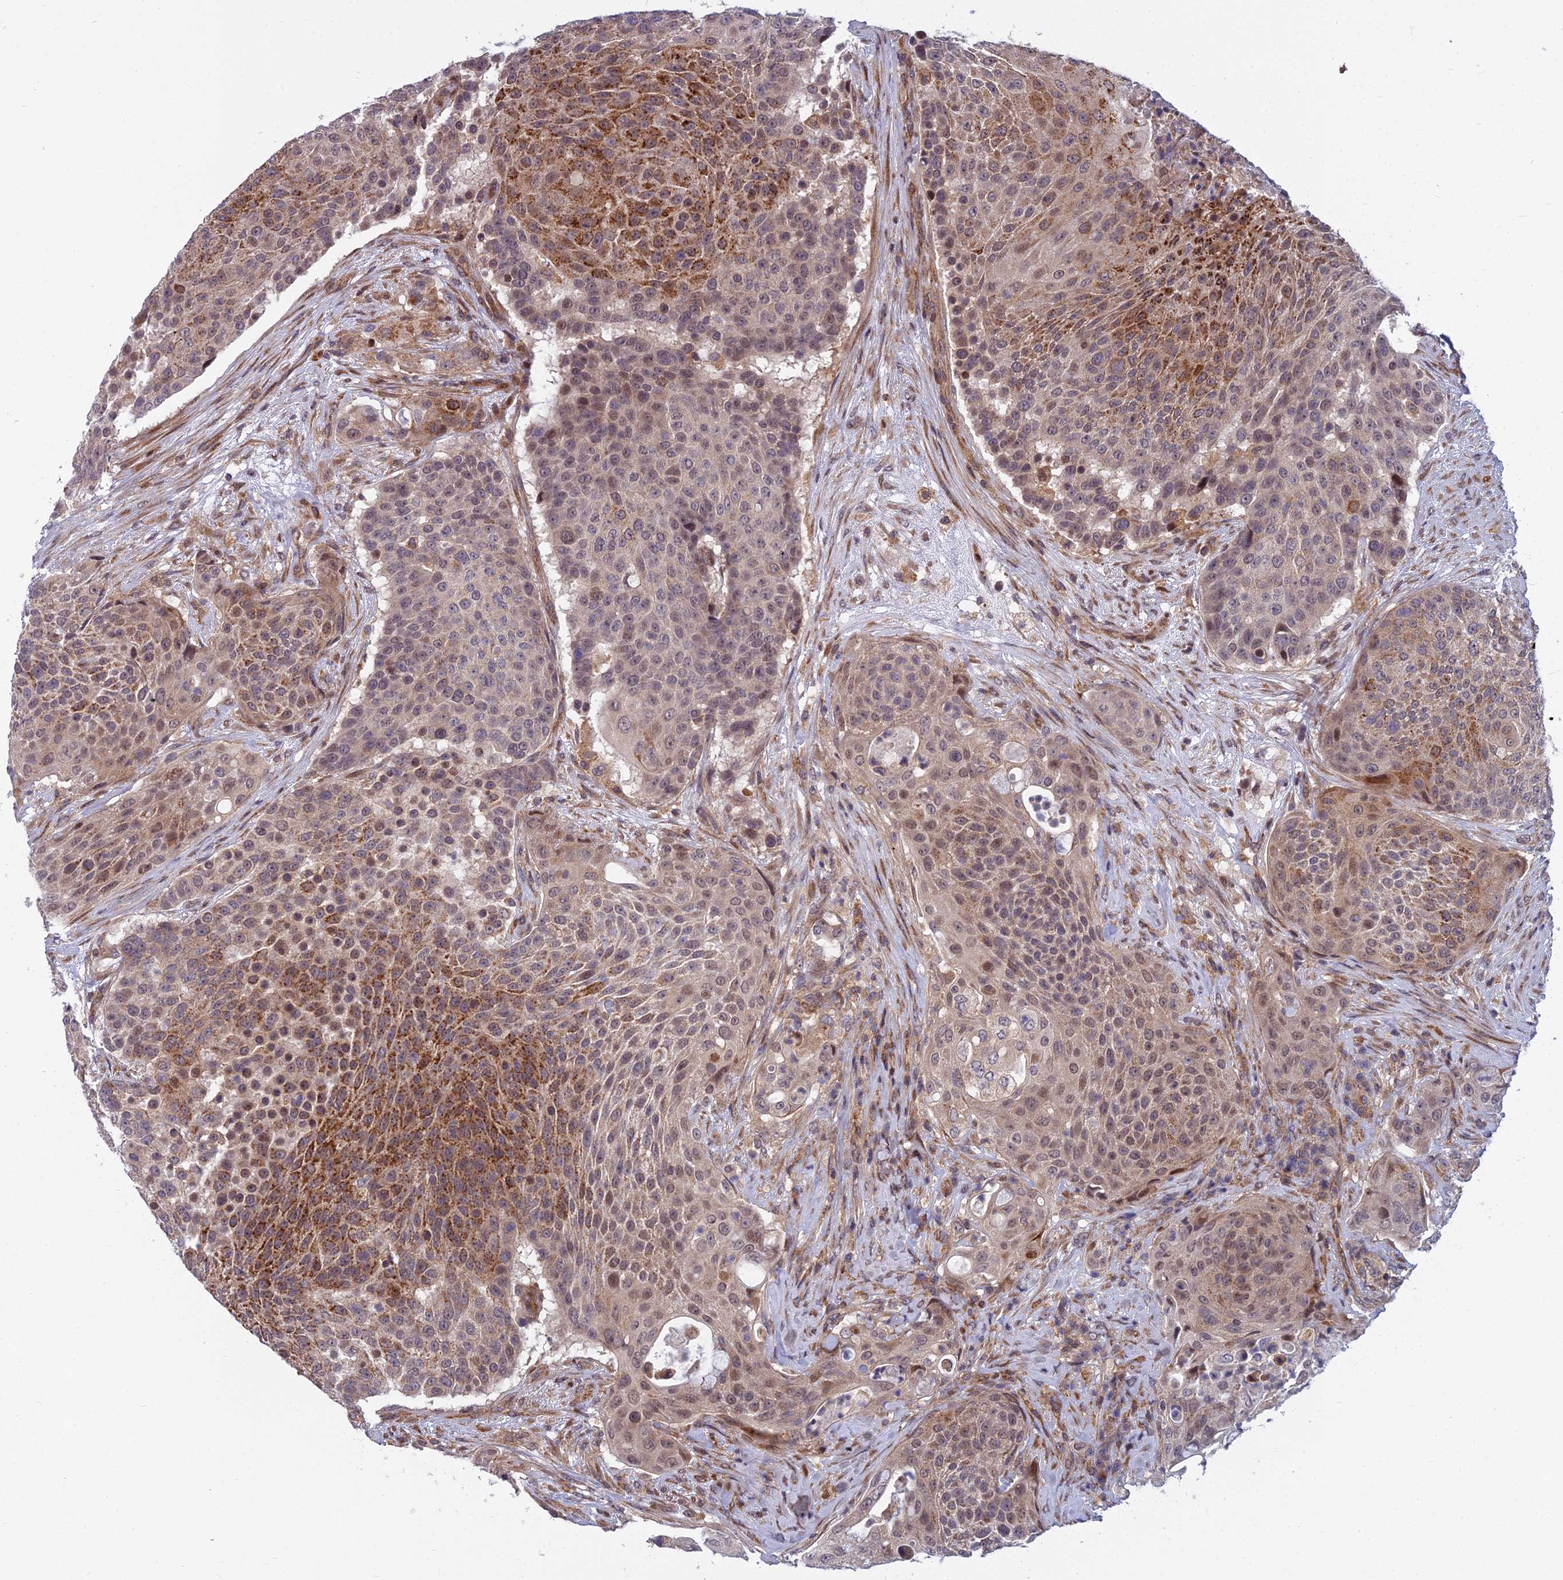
{"staining": {"intensity": "moderate", "quantity": "25%-75%", "location": "cytoplasmic/membranous,nuclear"}, "tissue": "urothelial cancer", "cell_type": "Tumor cells", "image_type": "cancer", "snomed": [{"axis": "morphology", "description": "Urothelial carcinoma, High grade"}, {"axis": "topography", "description": "Urinary bladder"}], "caption": "The micrograph reveals staining of urothelial carcinoma (high-grade), revealing moderate cytoplasmic/membranous and nuclear protein positivity (brown color) within tumor cells. (brown staining indicates protein expression, while blue staining denotes nuclei).", "gene": "COMMD2", "patient": {"sex": "female", "age": 63}}